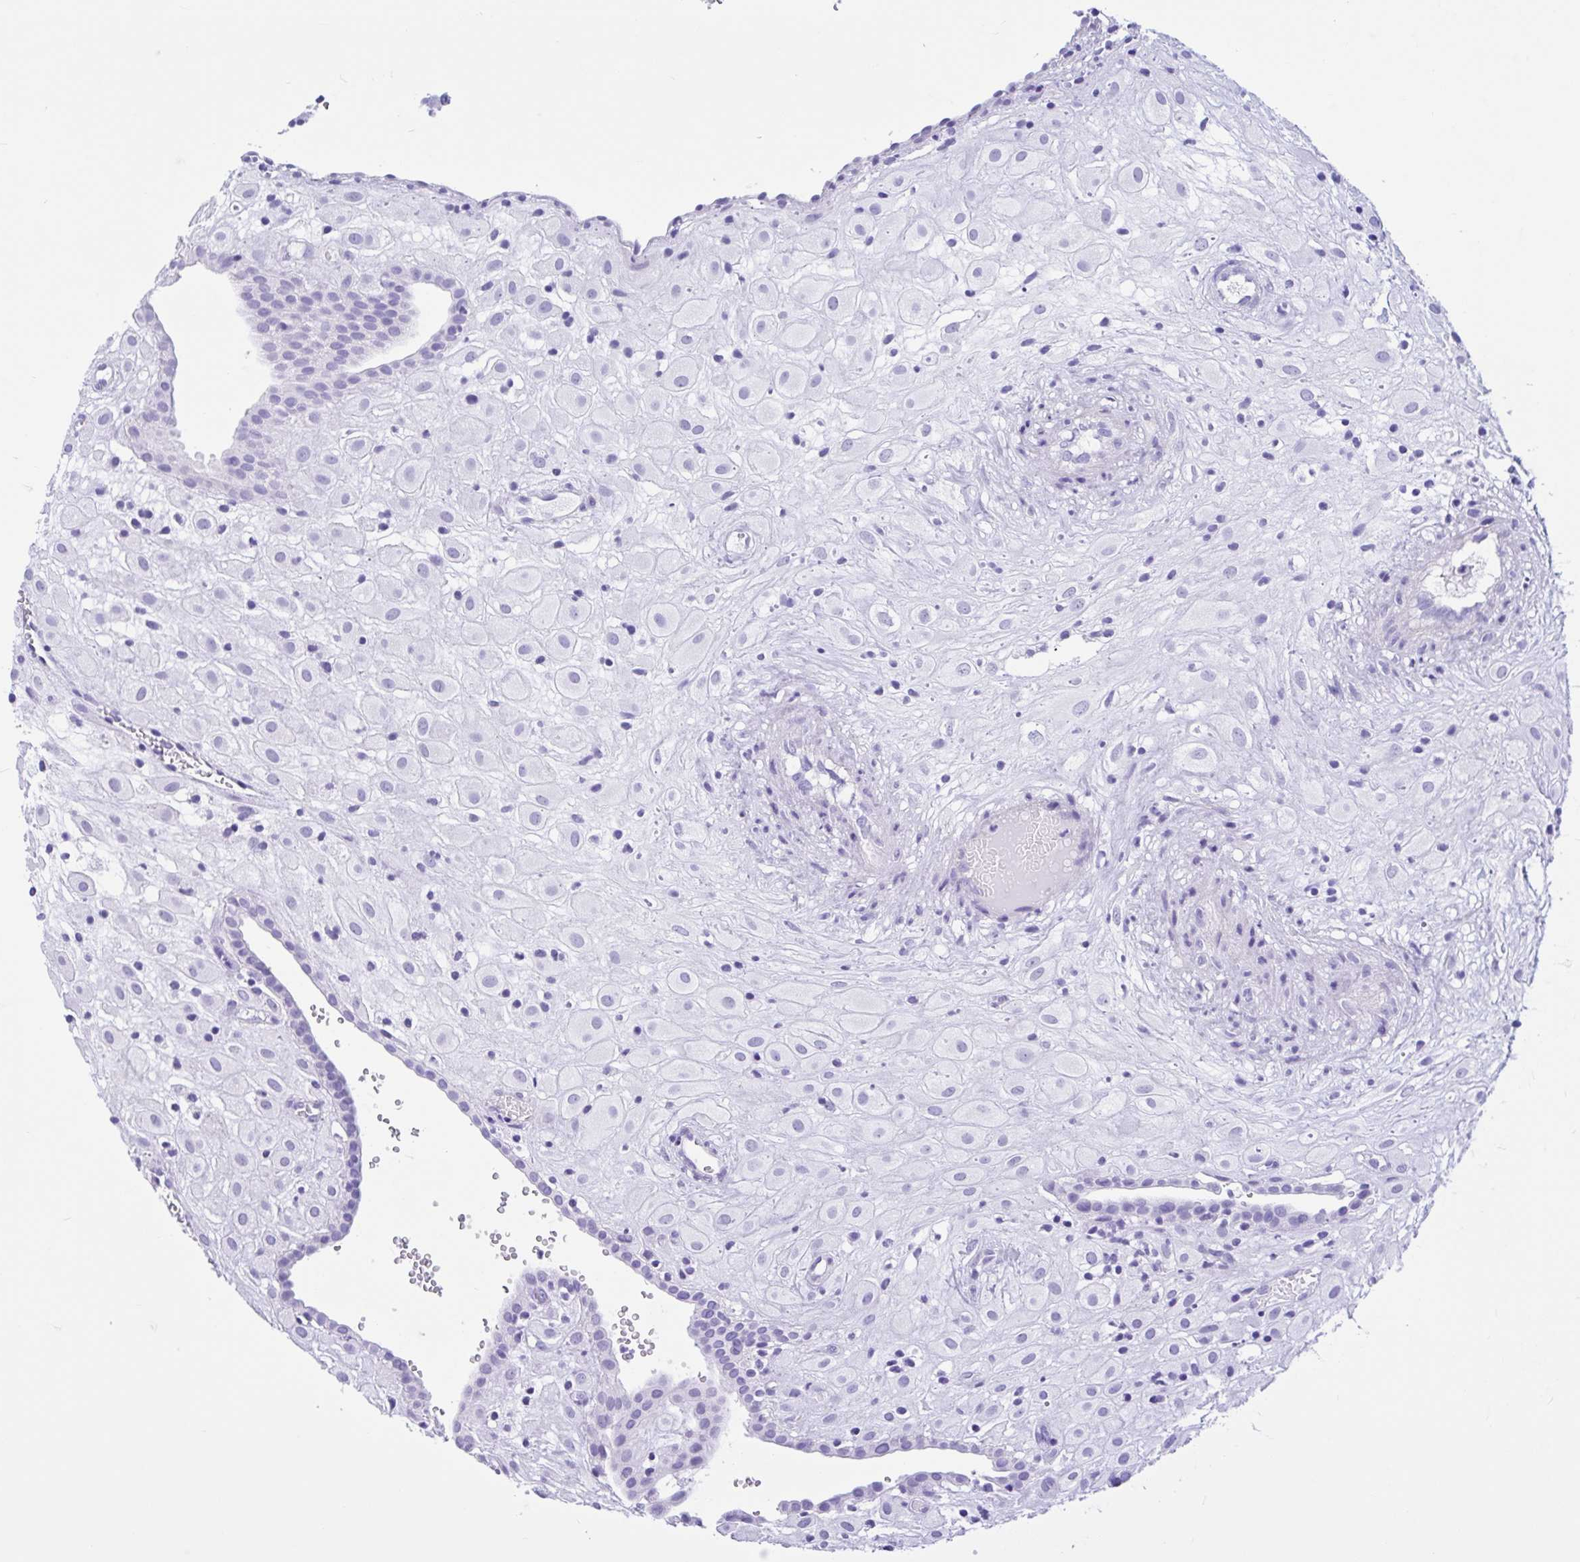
{"staining": {"intensity": "negative", "quantity": "none", "location": "none"}, "tissue": "placenta", "cell_type": "Decidual cells", "image_type": "normal", "snomed": [{"axis": "morphology", "description": "Normal tissue, NOS"}, {"axis": "topography", "description": "Placenta"}], "caption": "IHC photomicrograph of benign placenta stained for a protein (brown), which displays no staining in decidual cells. (DAB immunohistochemistry (IHC) visualized using brightfield microscopy, high magnification).", "gene": "IAPP", "patient": {"sex": "female", "age": 24}}